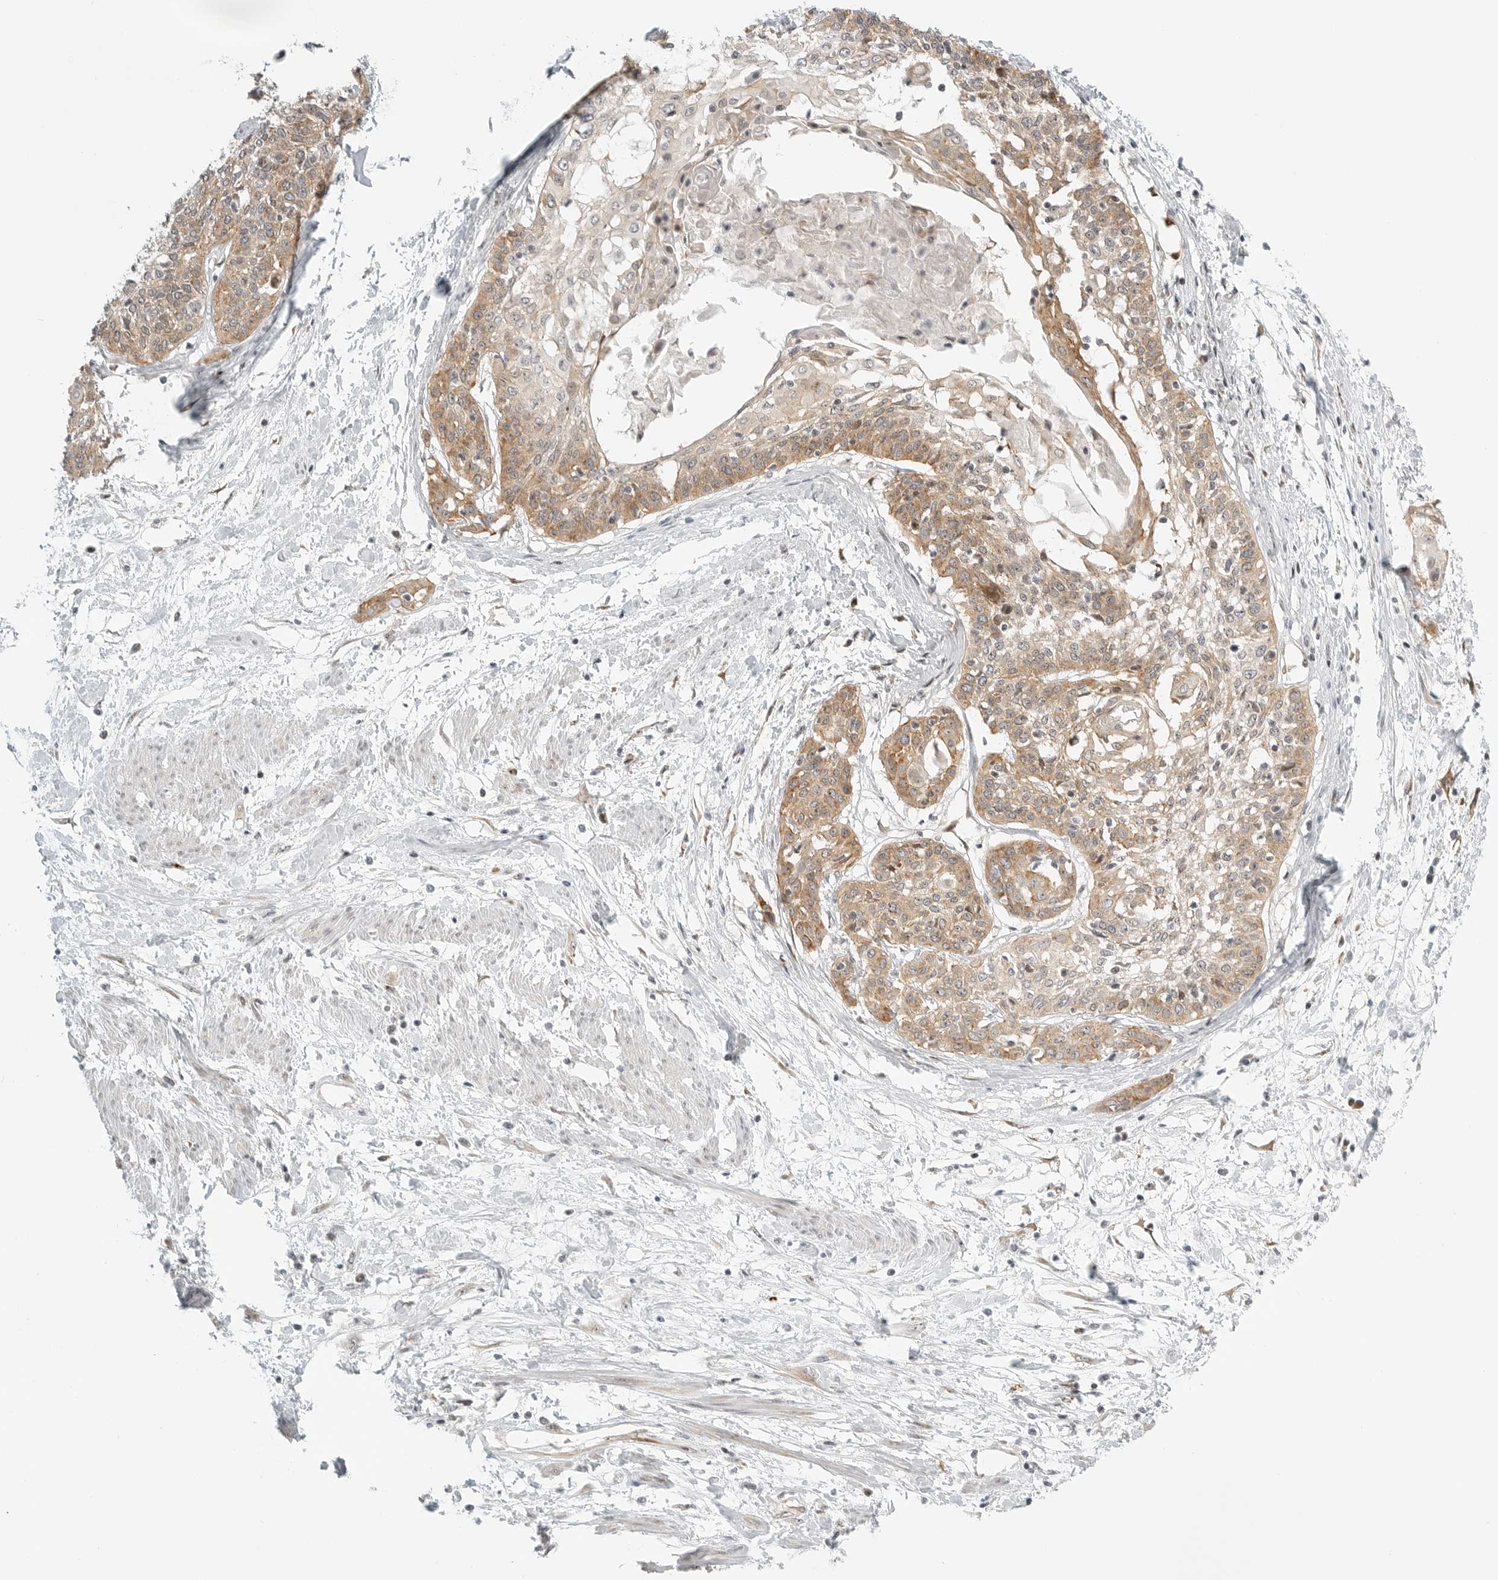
{"staining": {"intensity": "moderate", "quantity": ">75%", "location": "cytoplasmic/membranous"}, "tissue": "cervical cancer", "cell_type": "Tumor cells", "image_type": "cancer", "snomed": [{"axis": "morphology", "description": "Squamous cell carcinoma, NOS"}, {"axis": "topography", "description": "Cervix"}], "caption": "A brown stain shows moderate cytoplasmic/membranous positivity of a protein in squamous cell carcinoma (cervical) tumor cells. Using DAB (3,3'-diaminobenzidine) (brown) and hematoxylin (blue) stains, captured at high magnification using brightfield microscopy.", "gene": "DSCC1", "patient": {"sex": "female", "age": 57}}